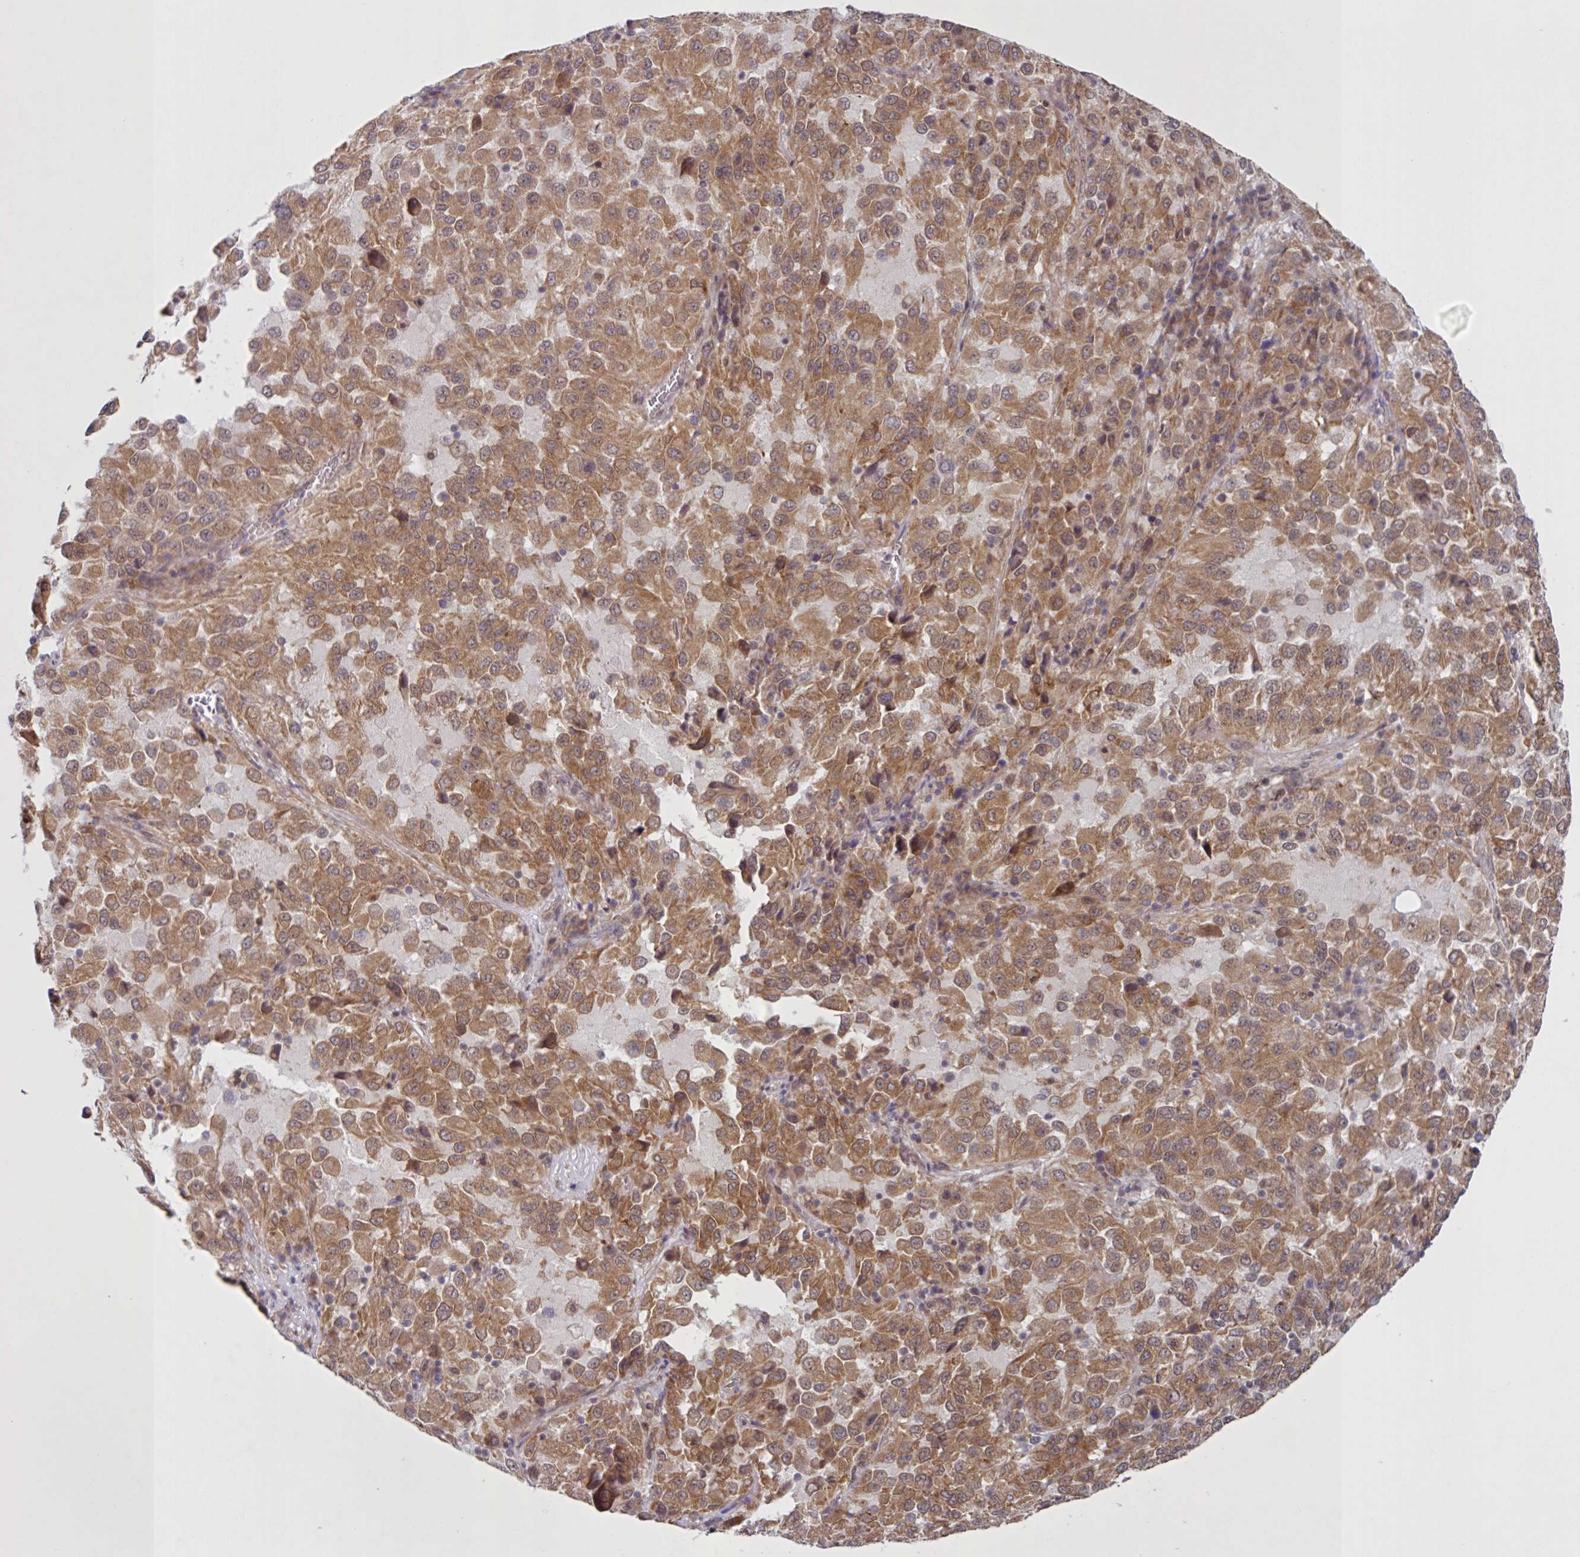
{"staining": {"intensity": "moderate", "quantity": ">75%", "location": "cytoplasmic/membranous,nuclear"}, "tissue": "melanoma", "cell_type": "Tumor cells", "image_type": "cancer", "snomed": [{"axis": "morphology", "description": "Malignant melanoma, Metastatic site"}, {"axis": "topography", "description": "Lung"}], "caption": "Immunohistochemical staining of melanoma displays medium levels of moderate cytoplasmic/membranous and nuclear protein positivity in approximately >75% of tumor cells.", "gene": "CAMLG", "patient": {"sex": "male", "age": 64}}